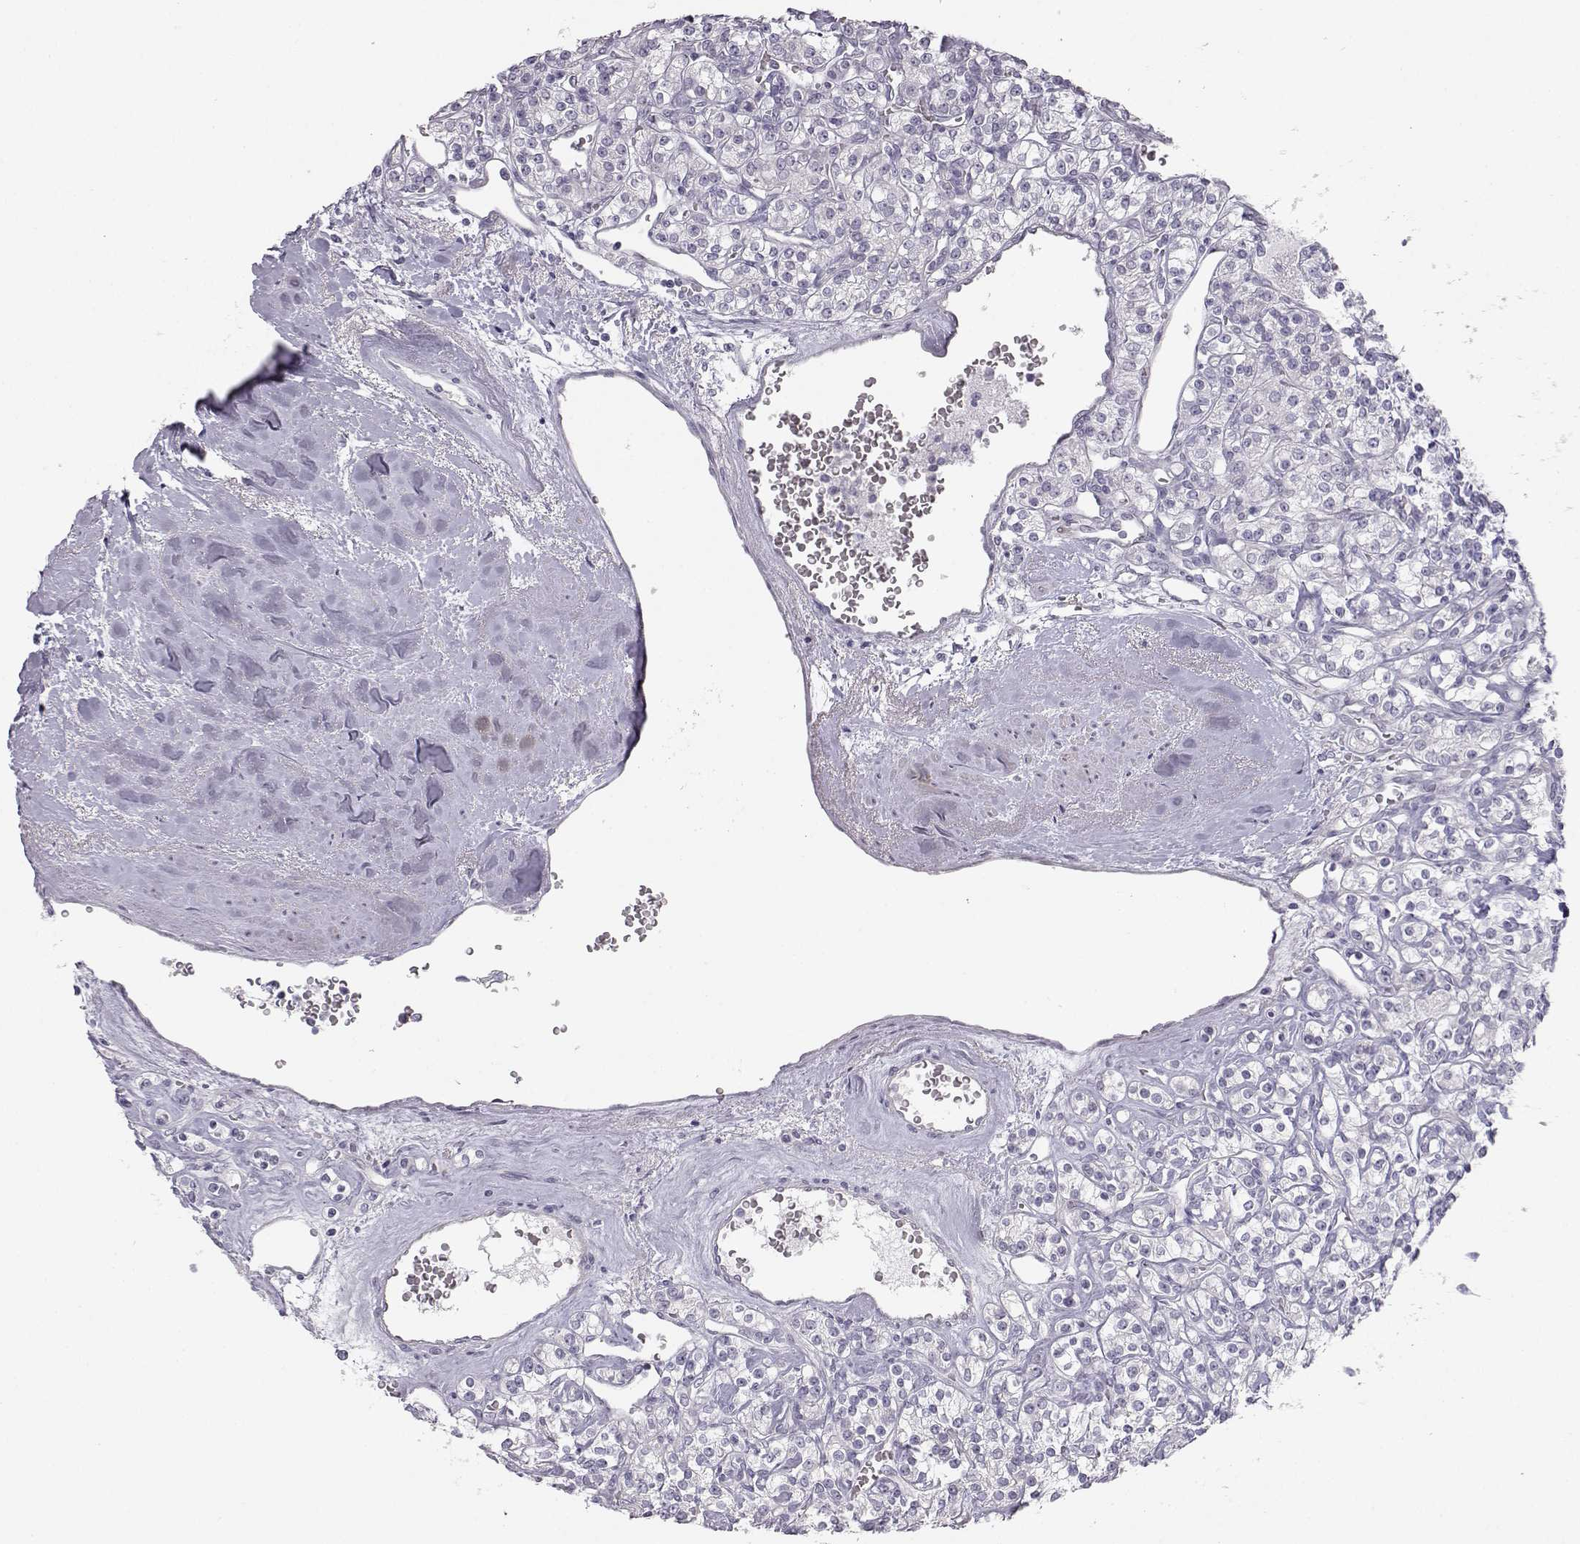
{"staining": {"intensity": "negative", "quantity": "none", "location": "none"}, "tissue": "renal cancer", "cell_type": "Tumor cells", "image_type": "cancer", "snomed": [{"axis": "morphology", "description": "Adenocarcinoma, NOS"}, {"axis": "topography", "description": "Kidney"}], "caption": "Tumor cells are negative for brown protein staining in adenocarcinoma (renal). (DAB IHC with hematoxylin counter stain).", "gene": "MYCBPAP", "patient": {"sex": "male", "age": 77}}